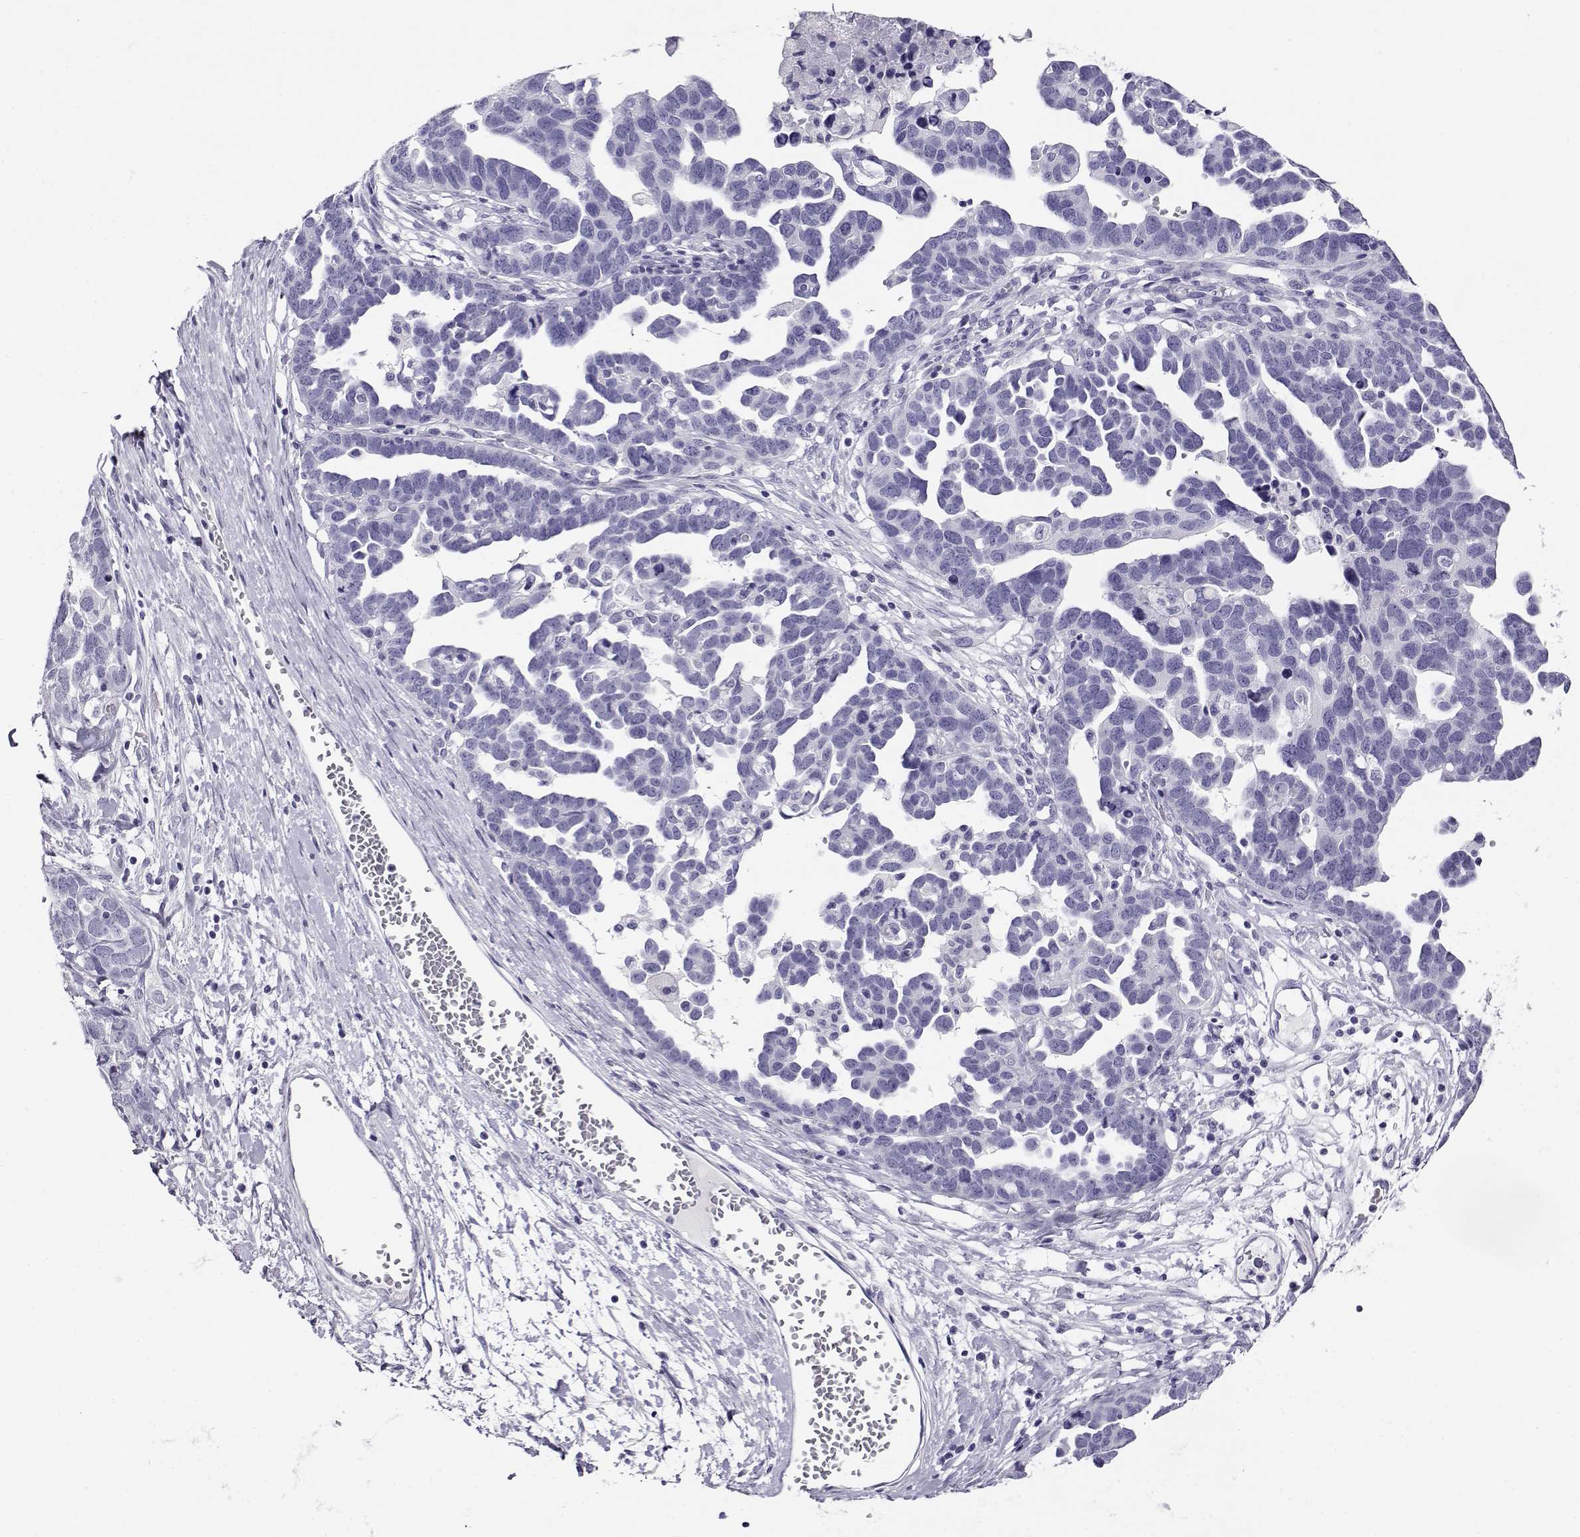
{"staining": {"intensity": "negative", "quantity": "none", "location": "none"}, "tissue": "ovarian cancer", "cell_type": "Tumor cells", "image_type": "cancer", "snomed": [{"axis": "morphology", "description": "Cystadenocarcinoma, serous, NOS"}, {"axis": "topography", "description": "Ovary"}], "caption": "IHC image of serous cystadenocarcinoma (ovarian) stained for a protein (brown), which displays no expression in tumor cells.", "gene": "RHOXF2", "patient": {"sex": "female", "age": 54}}